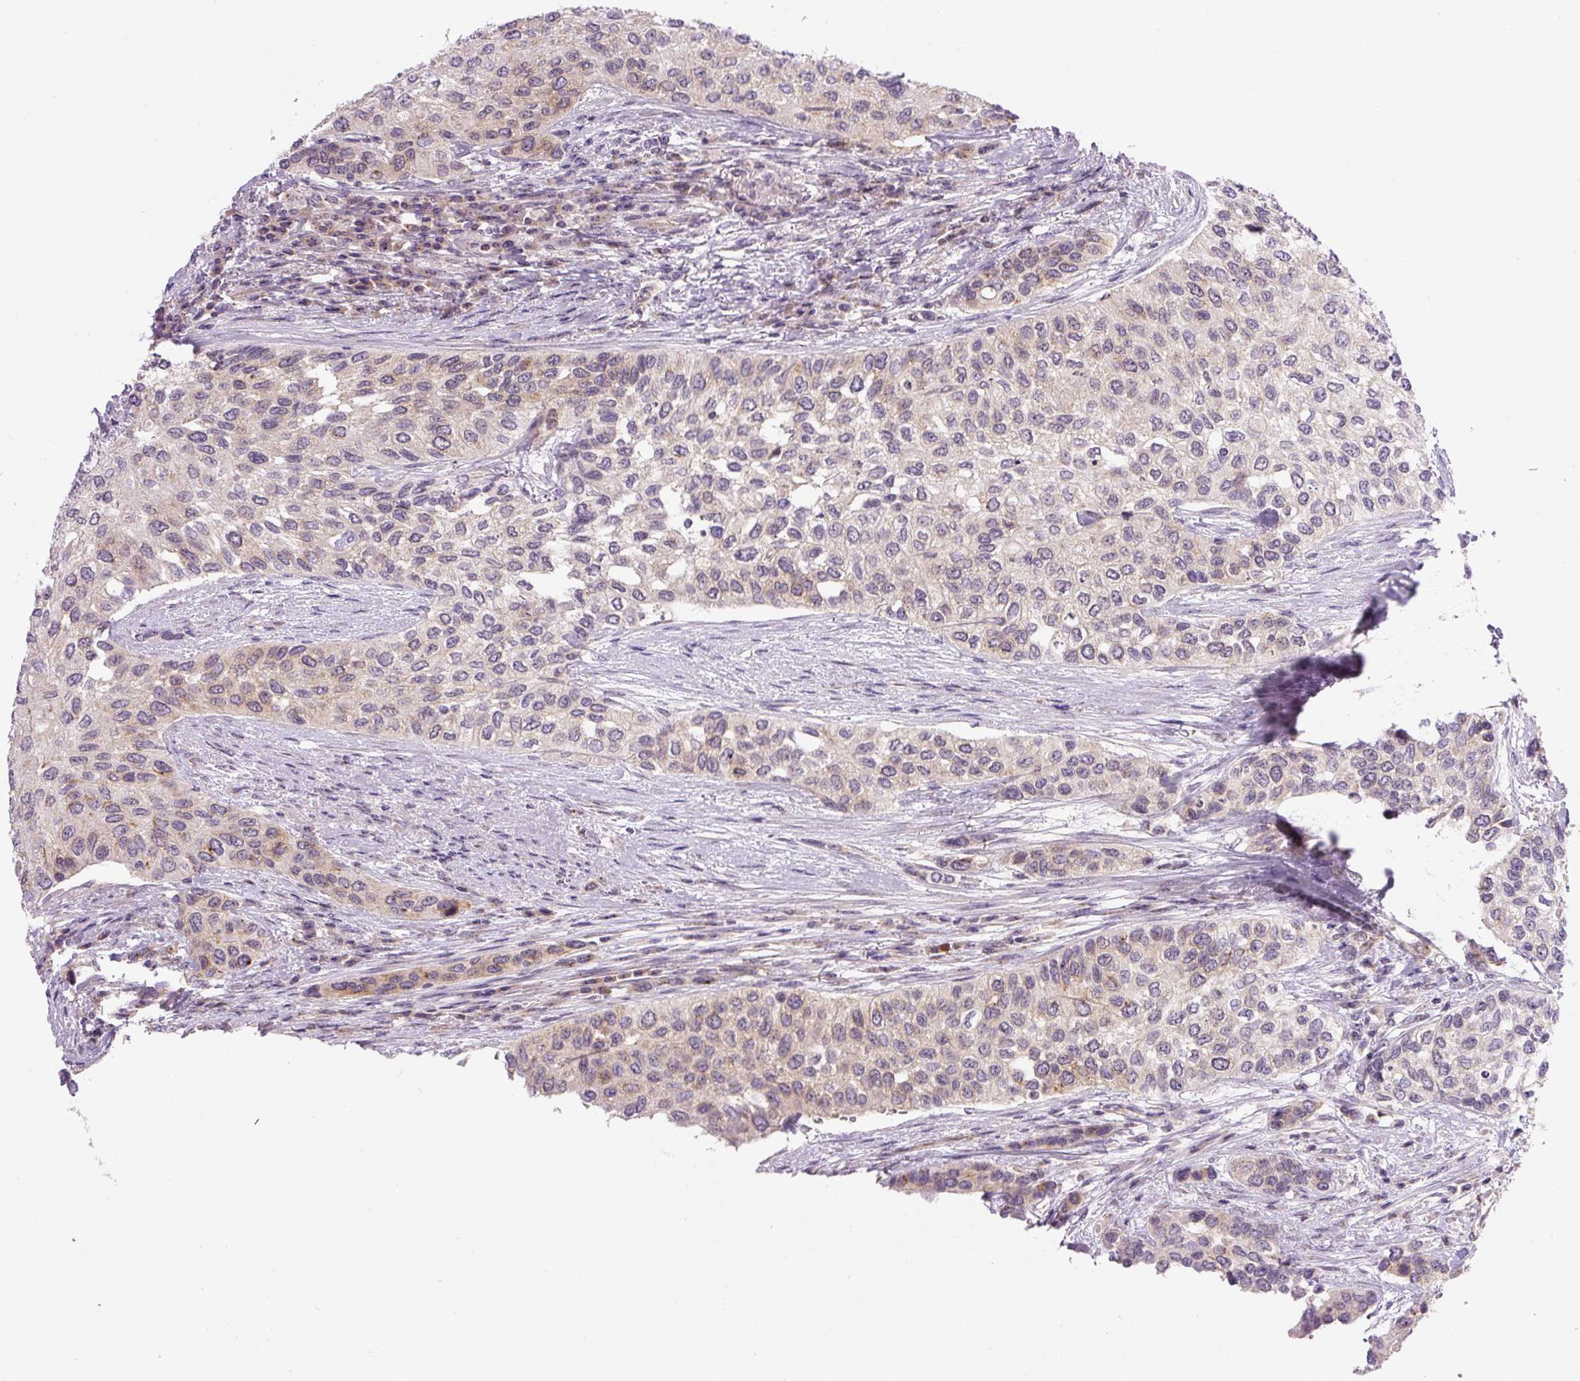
{"staining": {"intensity": "weak", "quantity": "<25%", "location": "cytoplasmic/membranous"}, "tissue": "urothelial cancer", "cell_type": "Tumor cells", "image_type": "cancer", "snomed": [{"axis": "morphology", "description": "Normal tissue, NOS"}, {"axis": "morphology", "description": "Urothelial carcinoma, High grade"}, {"axis": "topography", "description": "Vascular tissue"}, {"axis": "topography", "description": "Urinary bladder"}], "caption": "High-grade urothelial carcinoma was stained to show a protein in brown. There is no significant staining in tumor cells. (Stains: DAB immunohistochemistry with hematoxylin counter stain, Microscopy: brightfield microscopy at high magnification).", "gene": "PCM1", "patient": {"sex": "female", "age": 56}}